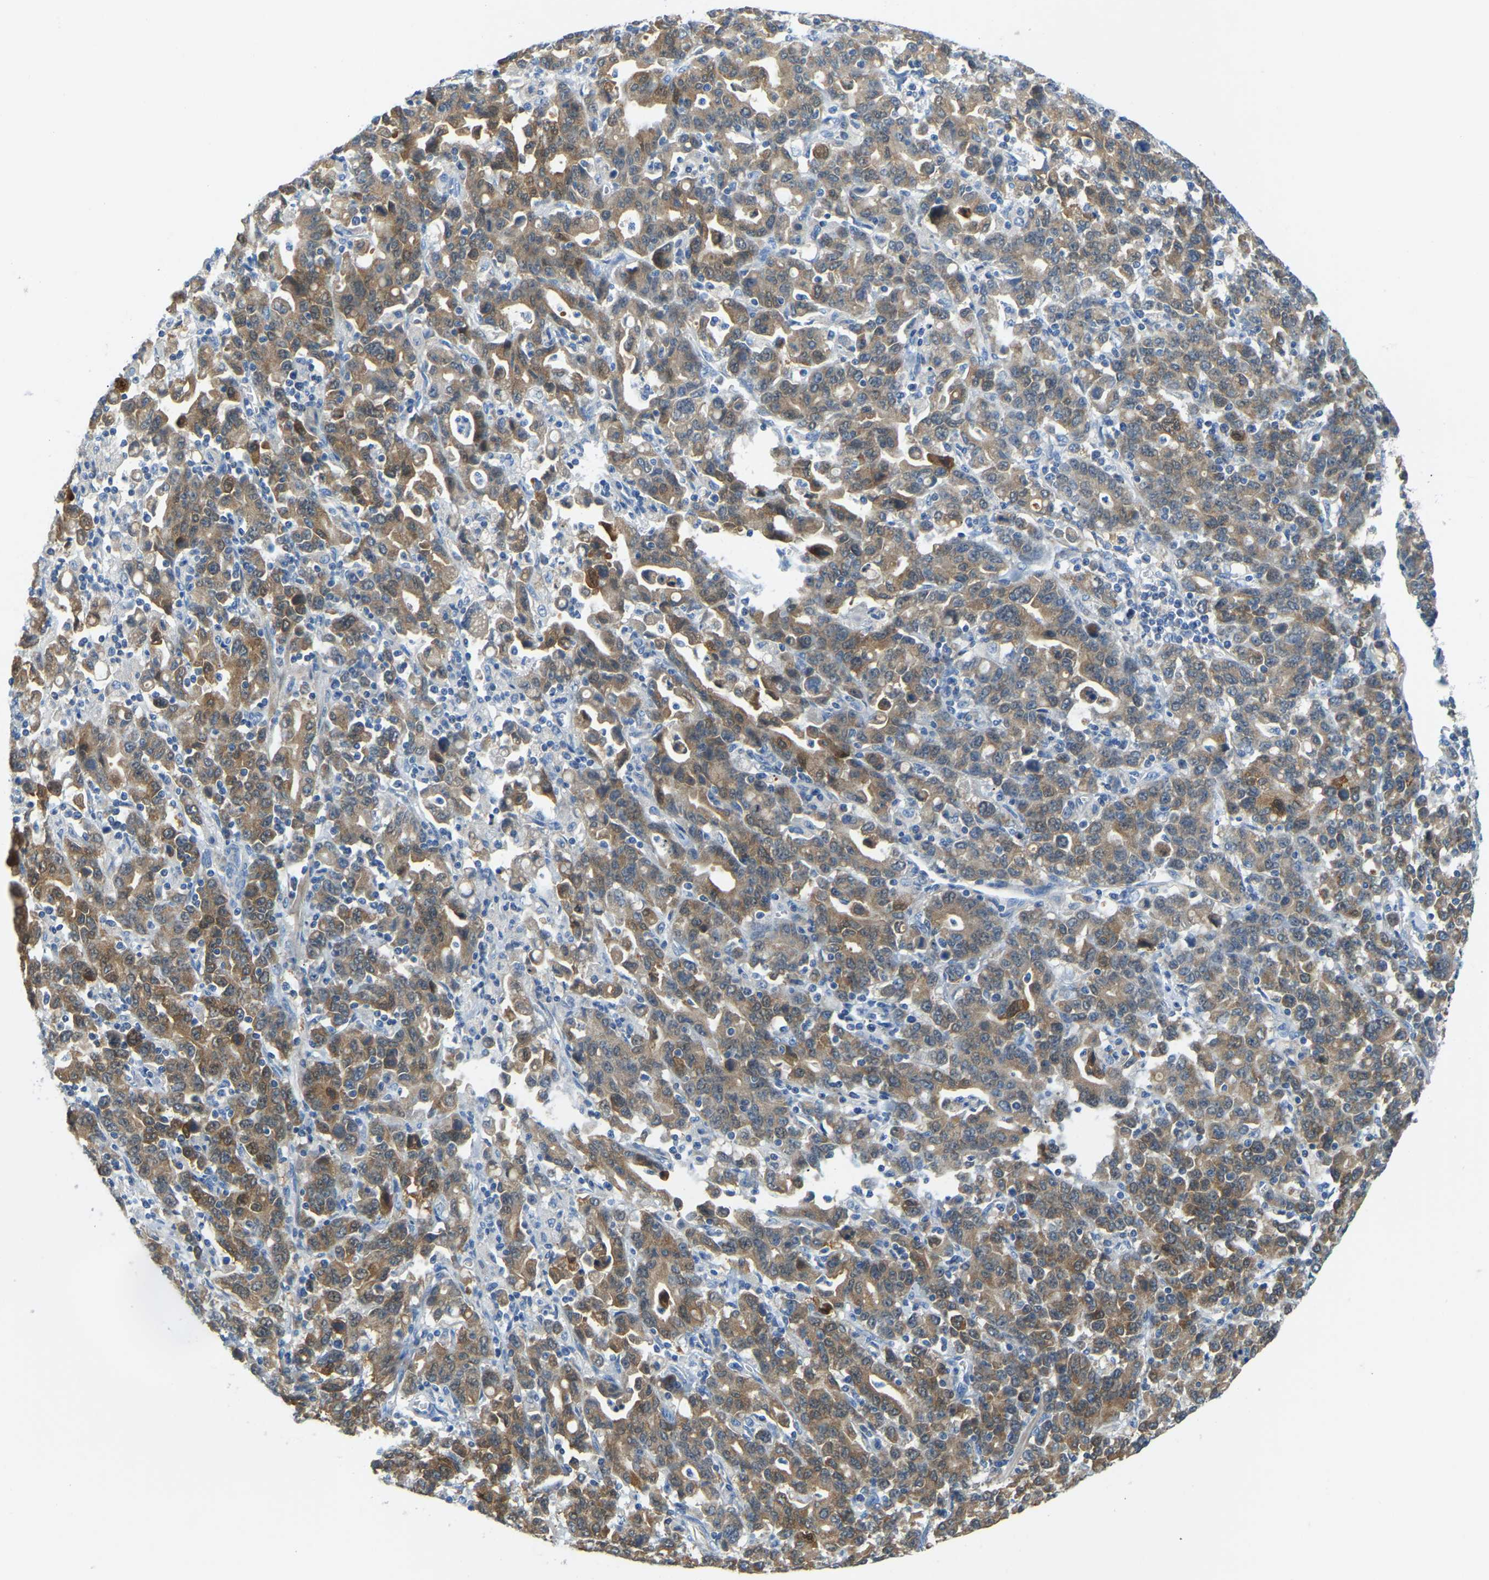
{"staining": {"intensity": "moderate", "quantity": ">75%", "location": "cytoplasmic/membranous"}, "tissue": "stomach cancer", "cell_type": "Tumor cells", "image_type": "cancer", "snomed": [{"axis": "morphology", "description": "Adenocarcinoma, NOS"}, {"axis": "topography", "description": "Stomach, upper"}], "caption": "Approximately >75% of tumor cells in stomach cancer (adenocarcinoma) show moderate cytoplasmic/membranous protein staining as visualized by brown immunohistochemical staining.", "gene": "GDA", "patient": {"sex": "male", "age": 69}}